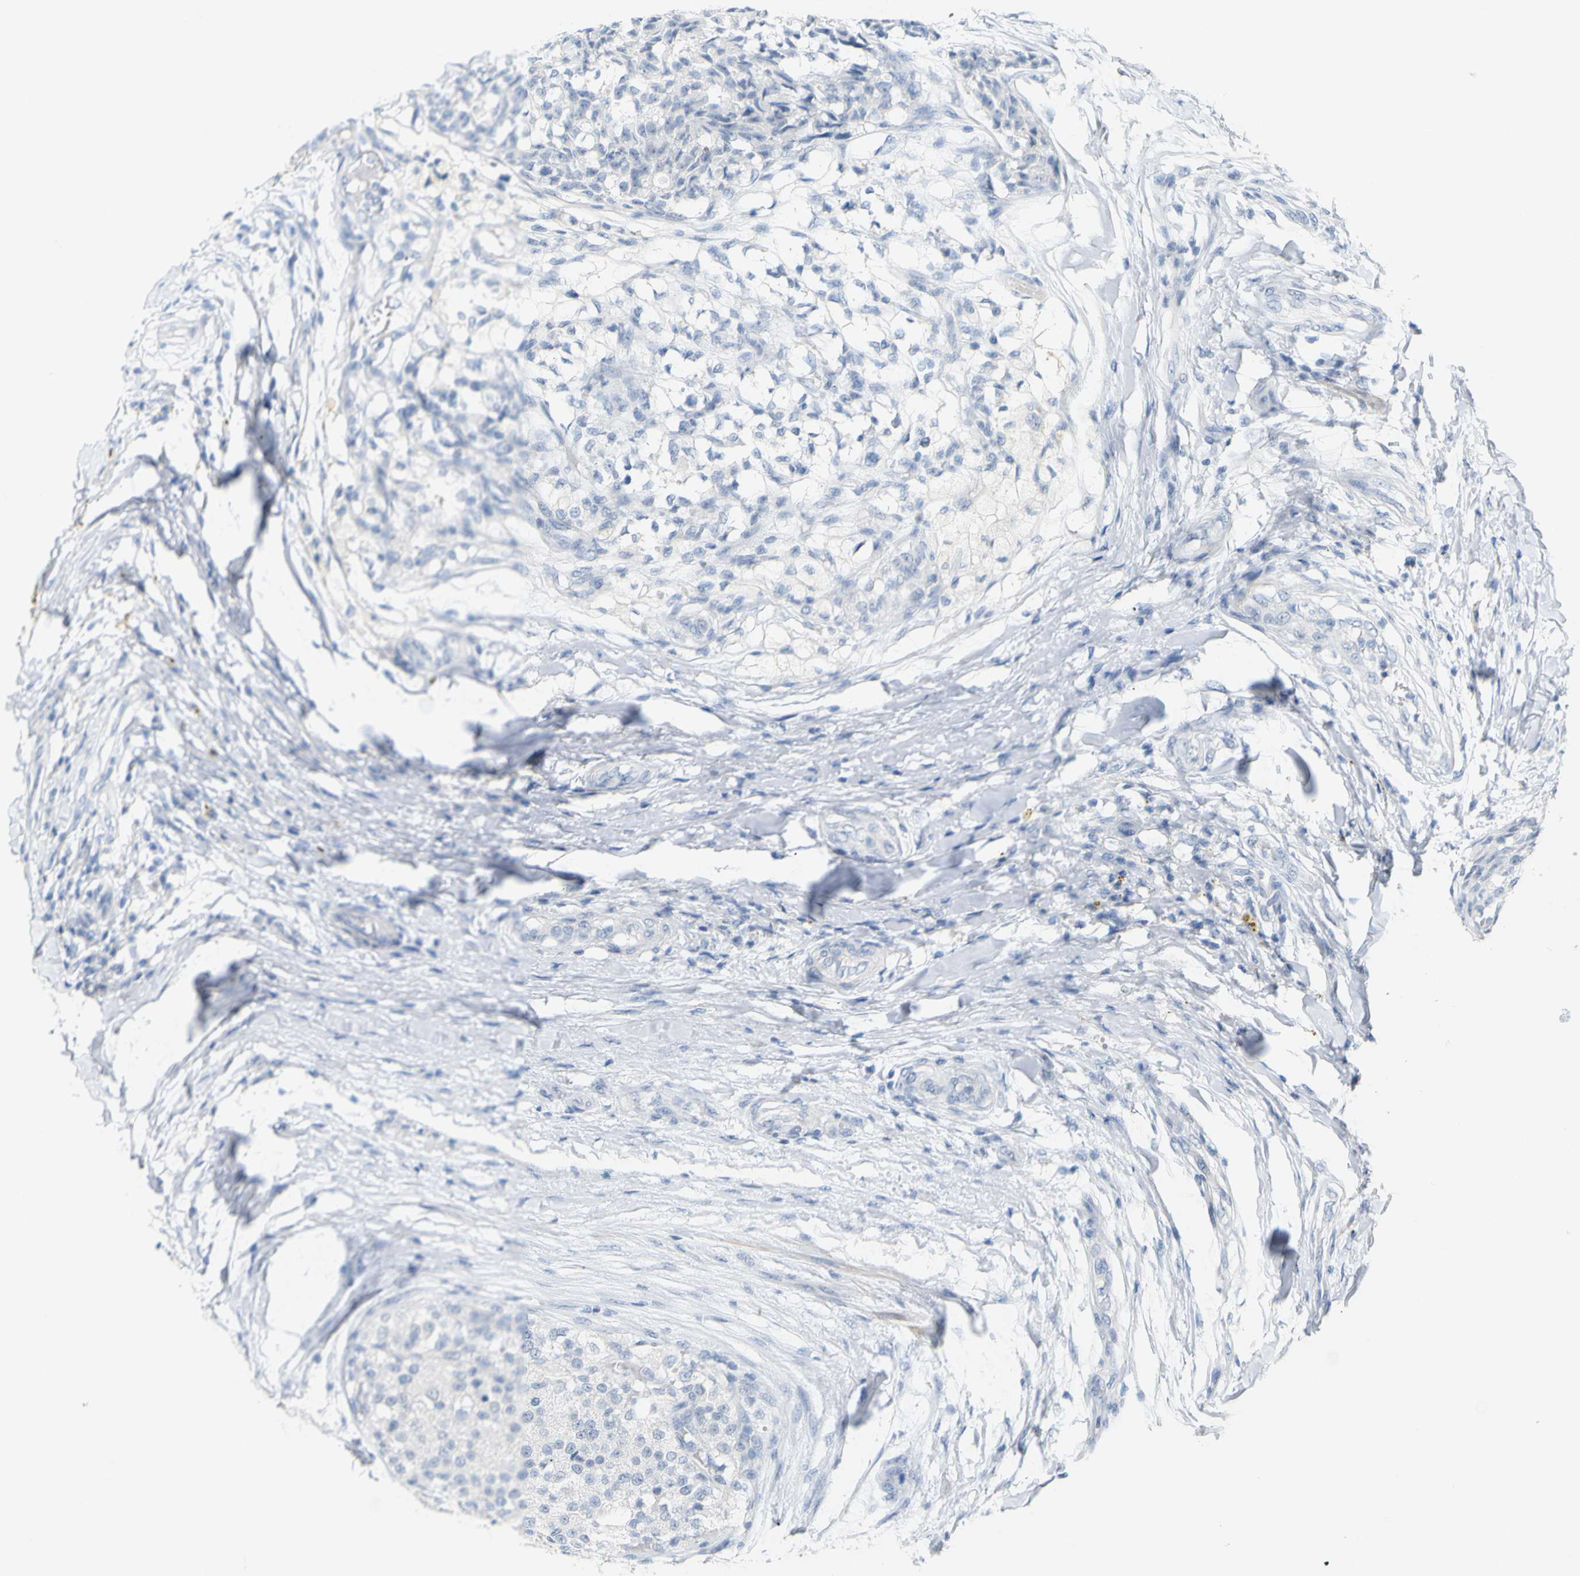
{"staining": {"intensity": "negative", "quantity": "none", "location": "none"}, "tissue": "testis cancer", "cell_type": "Tumor cells", "image_type": "cancer", "snomed": [{"axis": "morphology", "description": "Seminoma, NOS"}, {"axis": "topography", "description": "Testis"}], "caption": "DAB (3,3'-diaminobenzidine) immunohistochemical staining of human seminoma (testis) displays no significant staining in tumor cells. (DAB immunohistochemistry visualized using brightfield microscopy, high magnification).", "gene": "OPN1SW", "patient": {"sex": "male", "age": 59}}